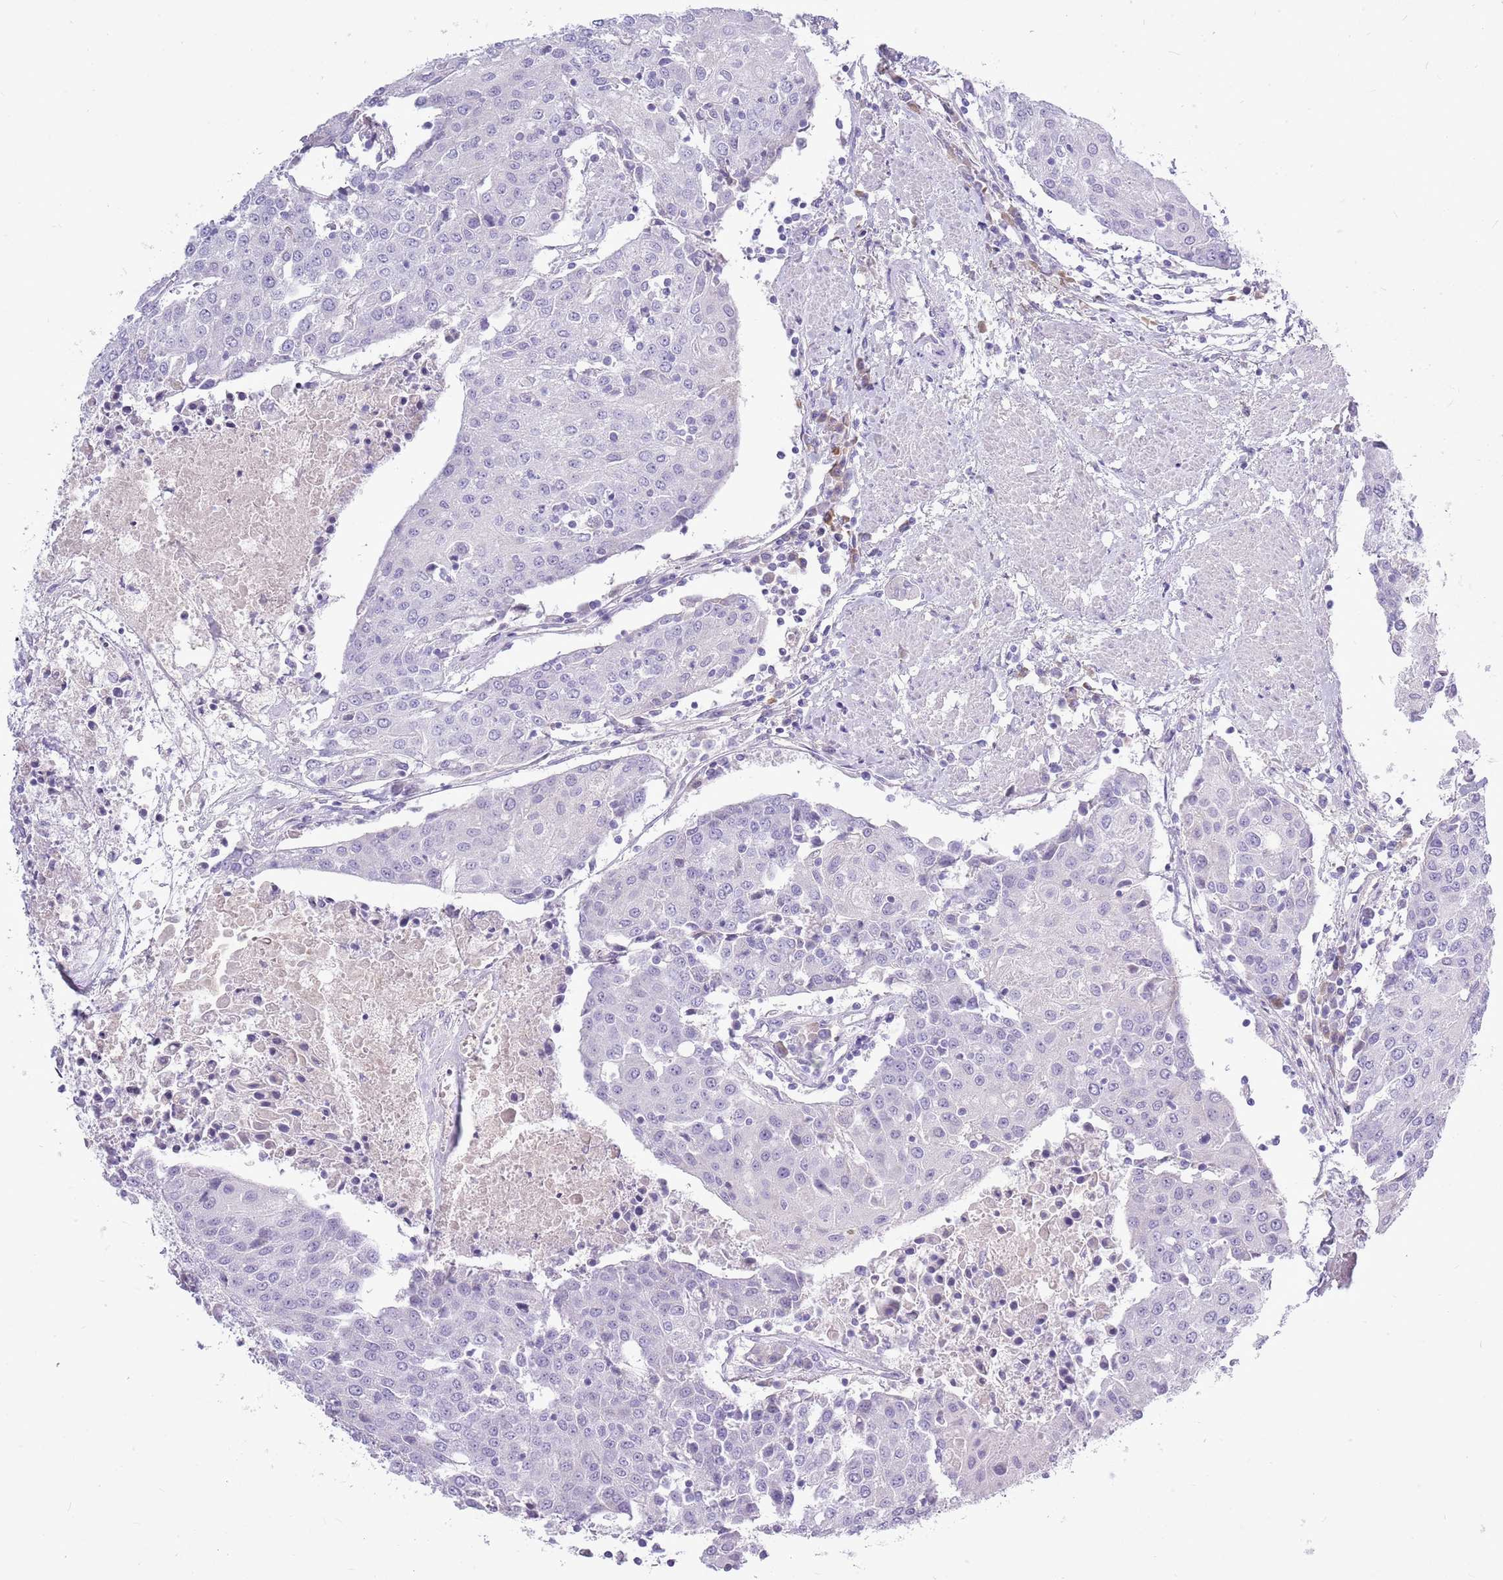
{"staining": {"intensity": "negative", "quantity": "none", "location": "none"}, "tissue": "urothelial cancer", "cell_type": "Tumor cells", "image_type": "cancer", "snomed": [{"axis": "morphology", "description": "Urothelial carcinoma, High grade"}, {"axis": "topography", "description": "Urinary bladder"}], "caption": "Tumor cells show no significant protein staining in urothelial carcinoma (high-grade). The staining is performed using DAB brown chromogen with nuclei counter-stained in using hematoxylin.", "gene": "ZNF425", "patient": {"sex": "female", "age": 85}}